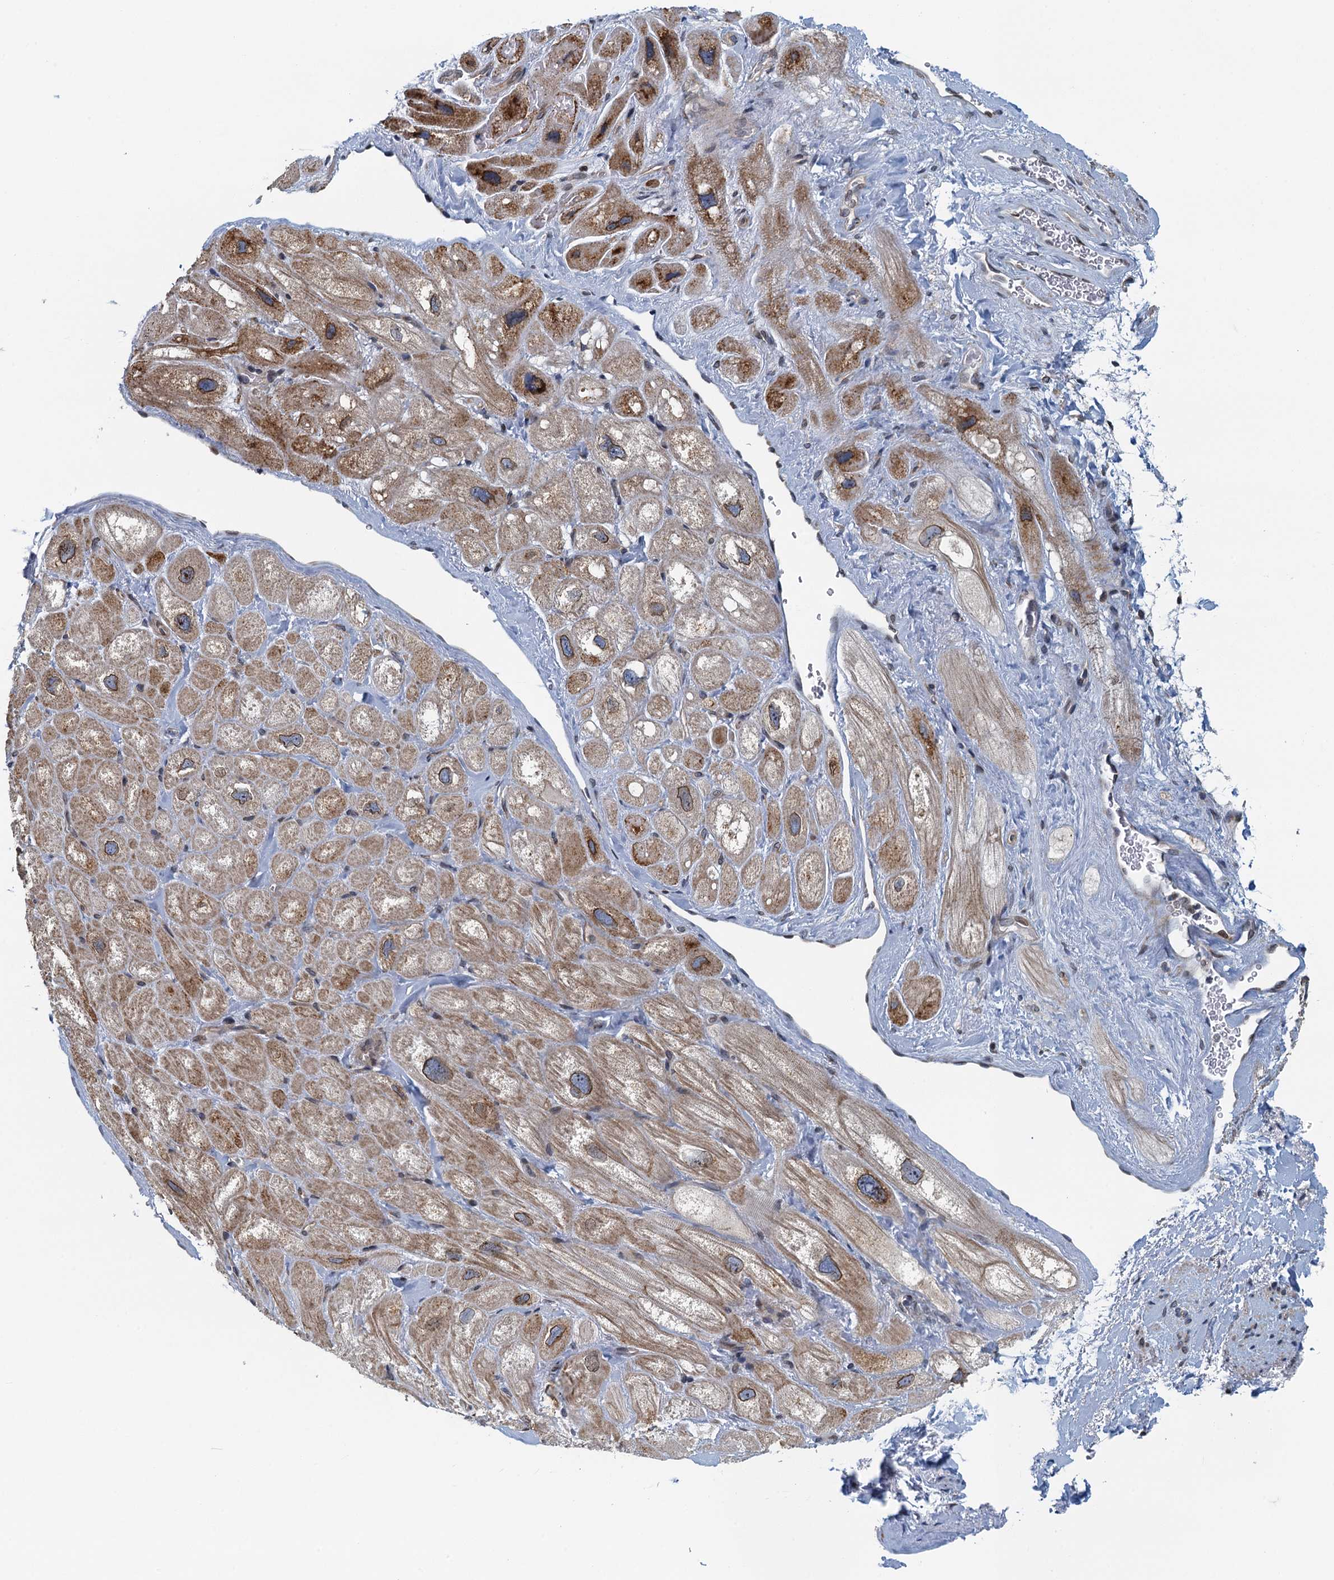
{"staining": {"intensity": "moderate", "quantity": "25%-75%", "location": "cytoplasmic/membranous,nuclear"}, "tissue": "heart muscle", "cell_type": "Cardiomyocytes", "image_type": "normal", "snomed": [{"axis": "morphology", "description": "Normal tissue, NOS"}, {"axis": "topography", "description": "Heart"}], "caption": "Immunohistochemical staining of unremarkable heart muscle displays 25%-75% levels of moderate cytoplasmic/membranous,nuclear protein positivity in approximately 25%-75% of cardiomyocytes.", "gene": "CCDC34", "patient": {"sex": "male", "age": 49}}